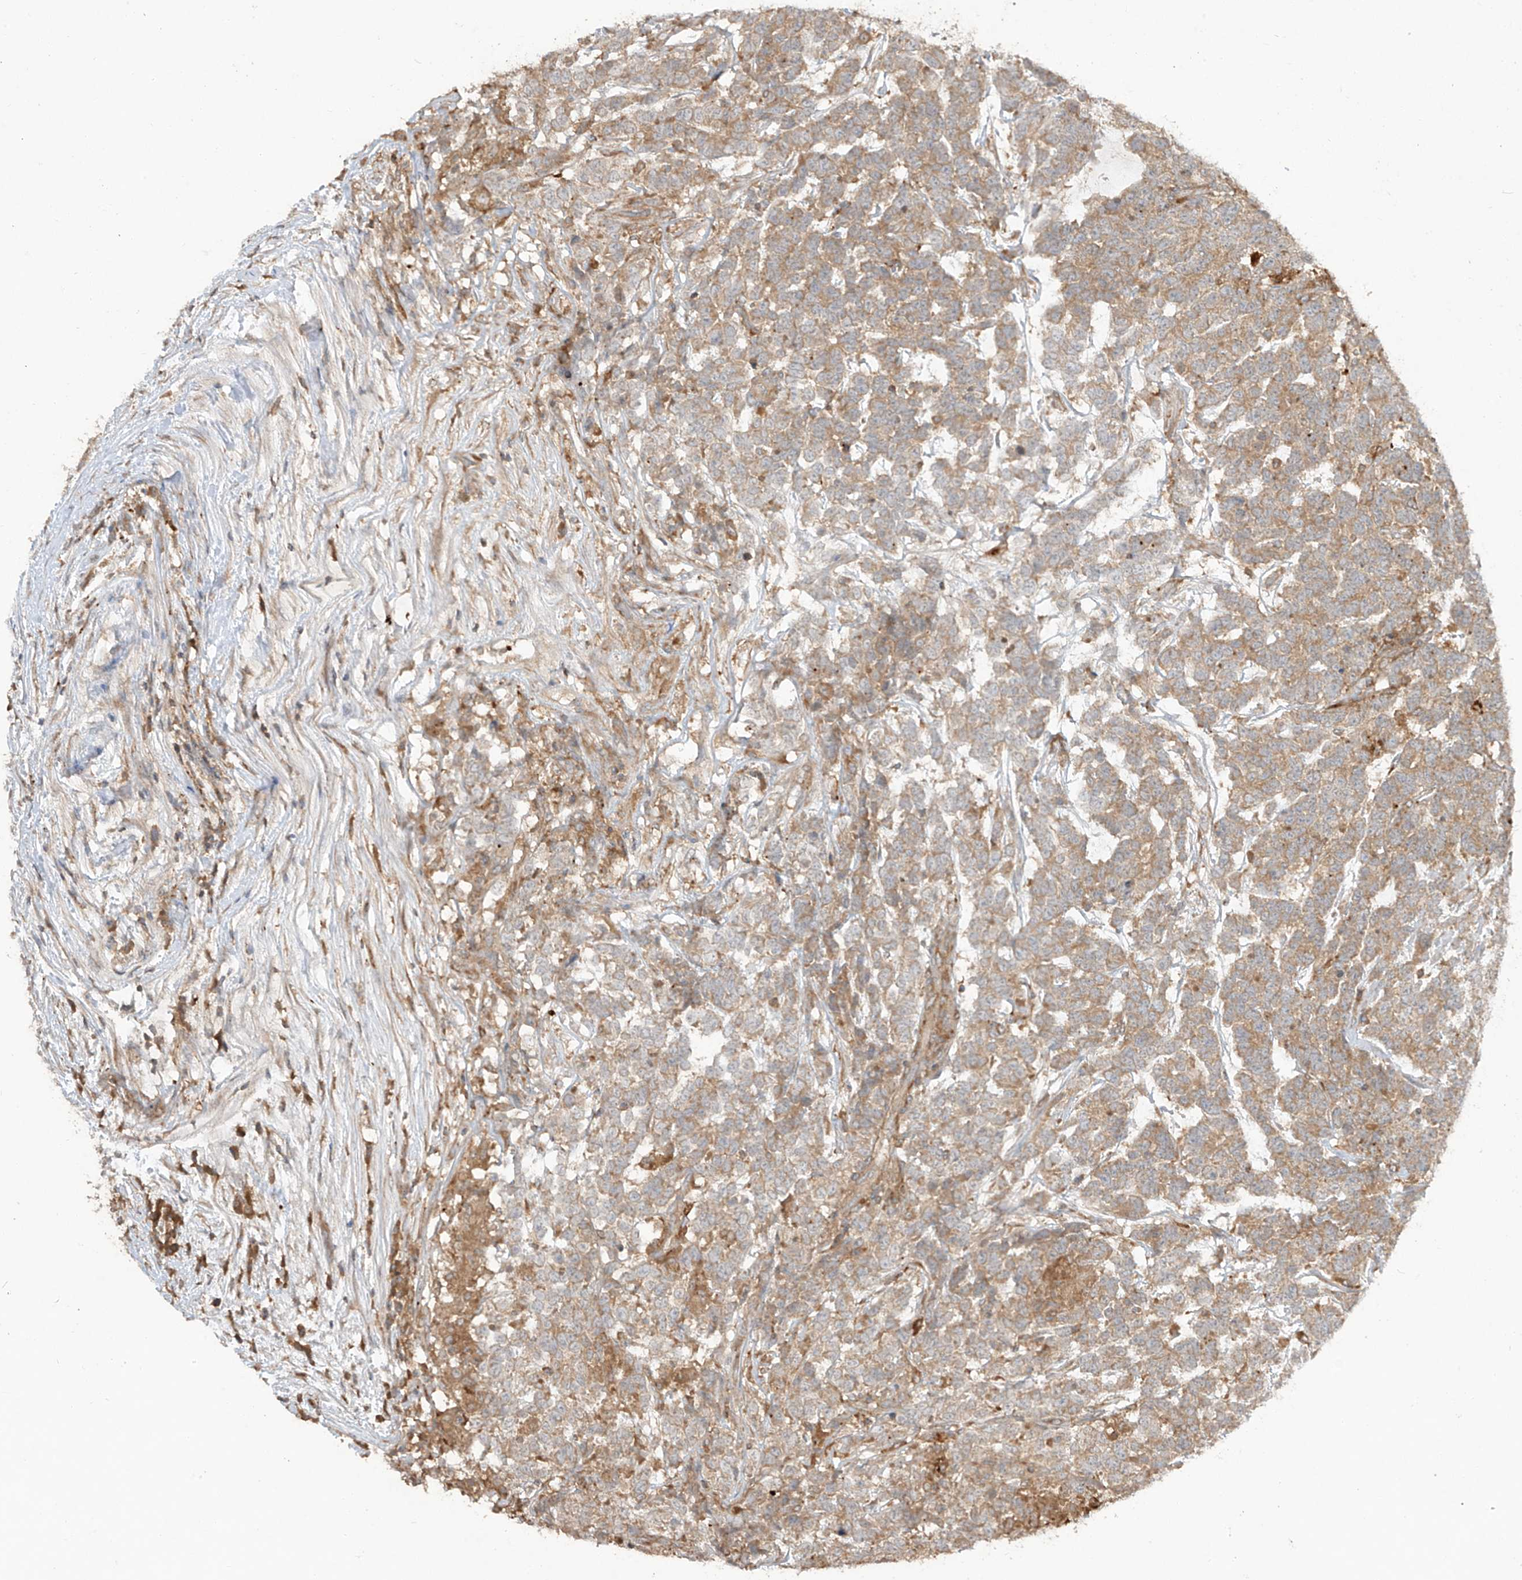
{"staining": {"intensity": "moderate", "quantity": ">75%", "location": "cytoplasmic/membranous"}, "tissue": "testis cancer", "cell_type": "Tumor cells", "image_type": "cancer", "snomed": [{"axis": "morphology", "description": "Carcinoma, Embryonal, NOS"}, {"axis": "topography", "description": "Testis"}], "caption": "DAB immunohistochemical staining of human testis embryonal carcinoma exhibits moderate cytoplasmic/membranous protein expression in about >75% of tumor cells.", "gene": "LDAH", "patient": {"sex": "male", "age": 26}}